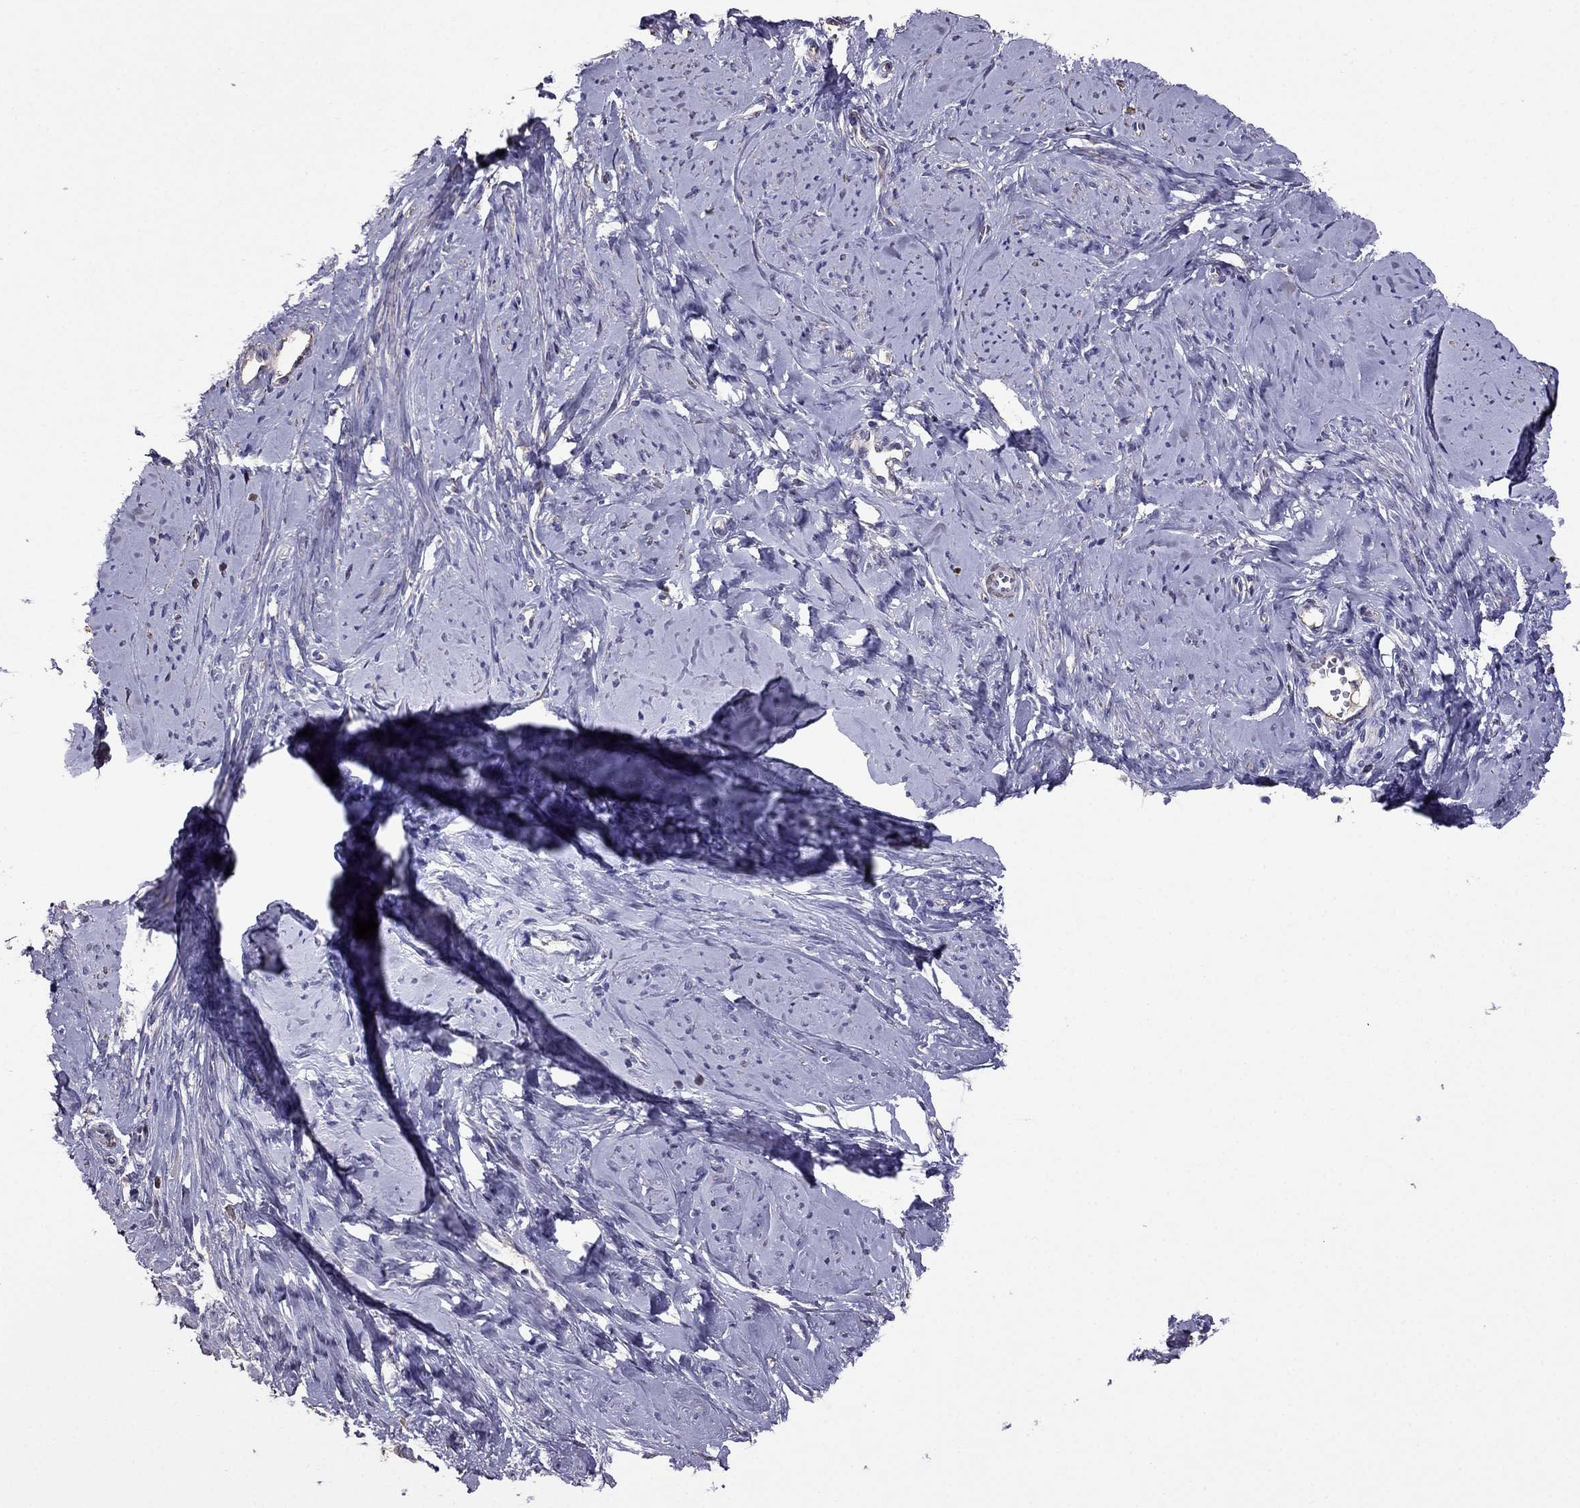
{"staining": {"intensity": "negative", "quantity": "none", "location": "none"}, "tissue": "smooth muscle", "cell_type": "Smooth muscle cells", "image_type": "normal", "snomed": [{"axis": "morphology", "description": "Normal tissue, NOS"}, {"axis": "topography", "description": "Smooth muscle"}], "caption": "An IHC micrograph of normal smooth muscle is shown. There is no staining in smooth muscle cells of smooth muscle. Brightfield microscopy of immunohistochemistry (IHC) stained with DAB (brown) and hematoxylin (blue), captured at high magnification.", "gene": "TBC1D21", "patient": {"sex": "female", "age": 48}}